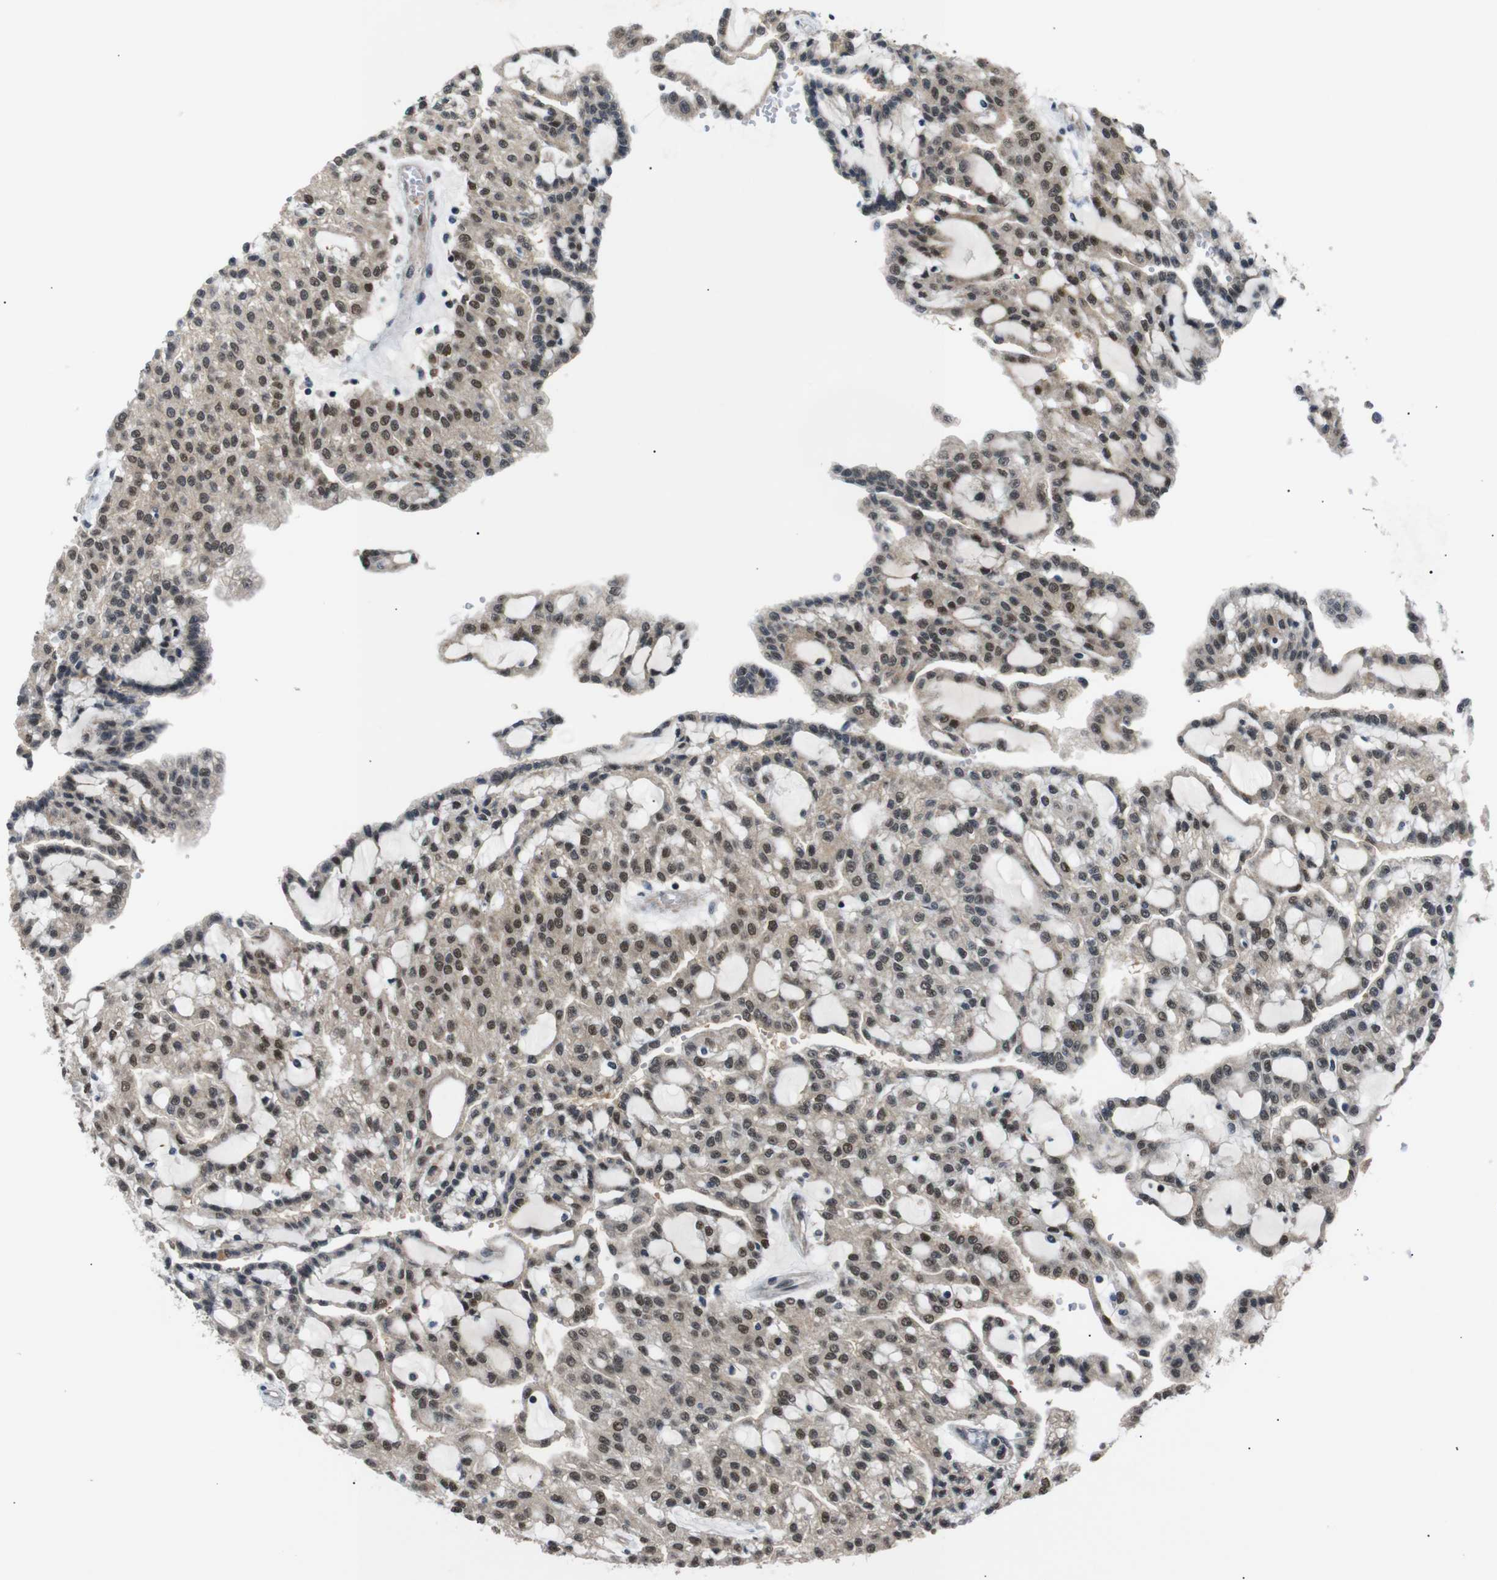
{"staining": {"intensity": "moderate", "quantity": ">75%", "location": "cytoplasmic/membranous,nuclear"}, "tissue": "renal cancer", "cell_type": "Tumor cells", "image_type": "cancer", "snomed": [{"axis": "morphology", "description": "Adenocarcinoma, NOS"}, {"axis": "topography", "description": "Kidney"}], "caption": "Tumor cells demonstrate medium levels of moderate cytoplasmic/membranous and nuclear positivity in about >75% of cells in renal cancer.", "gene": "SKP1", "patient": {"sex": "male", "age": 63}}